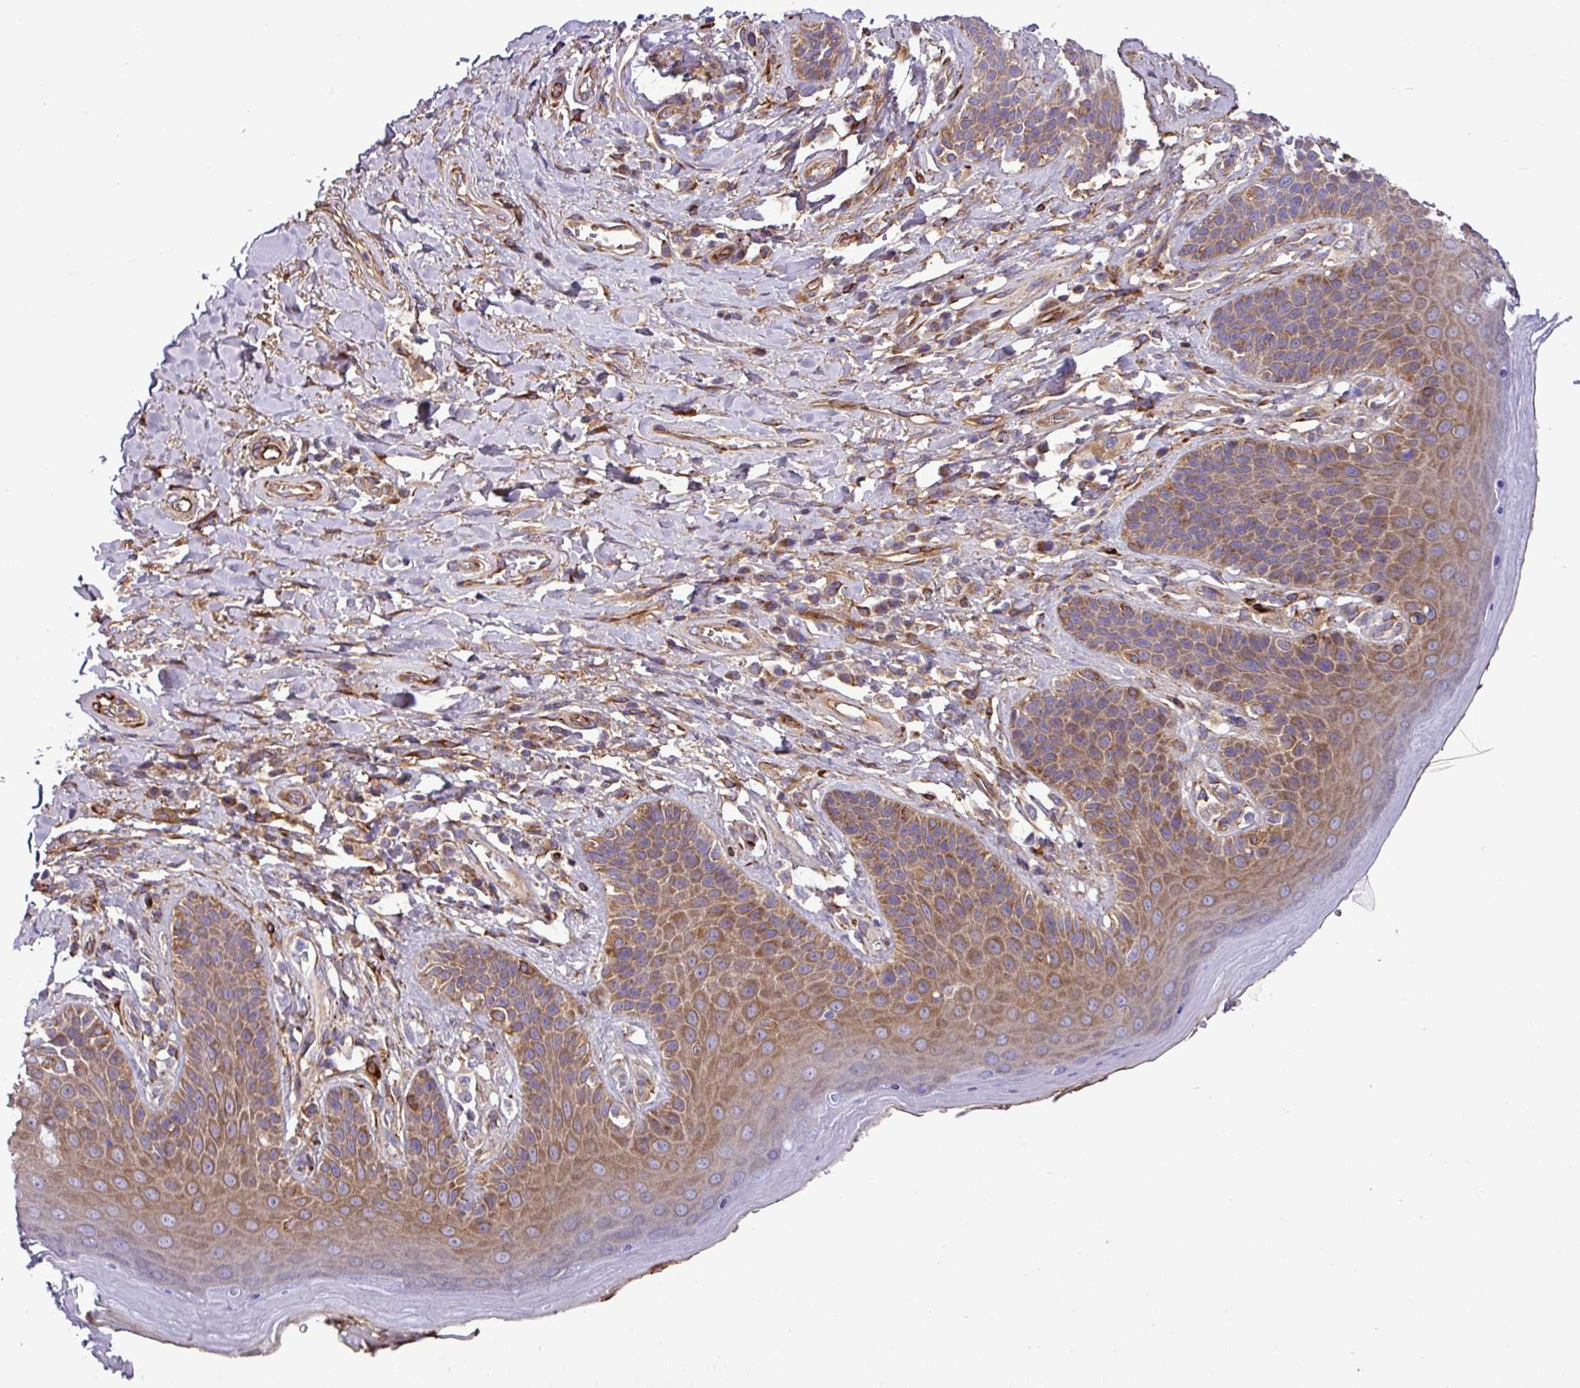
{"staining": {"intensity": "moderate", "quantity": ">75%", "location": "cytoplasmic/membranous"}, "tissue": "skin", "cell_type": "Epidermal cells", "image_type": "normal", "snomed": [{"axis": "morphology", "description": "Normal tissue, NOS"}, {"axis": "topography", "description": "Anal"}], "caption": "Immunohistochemistry (IHC) image of unremarkable human skin stained for a protein (brown), which shows medium levels of moderate cytoplasmic/membranous staining in about >75% of epidermal cells.", "gene": "CWH43", "patient": {"sex": "female", "age": 89}}